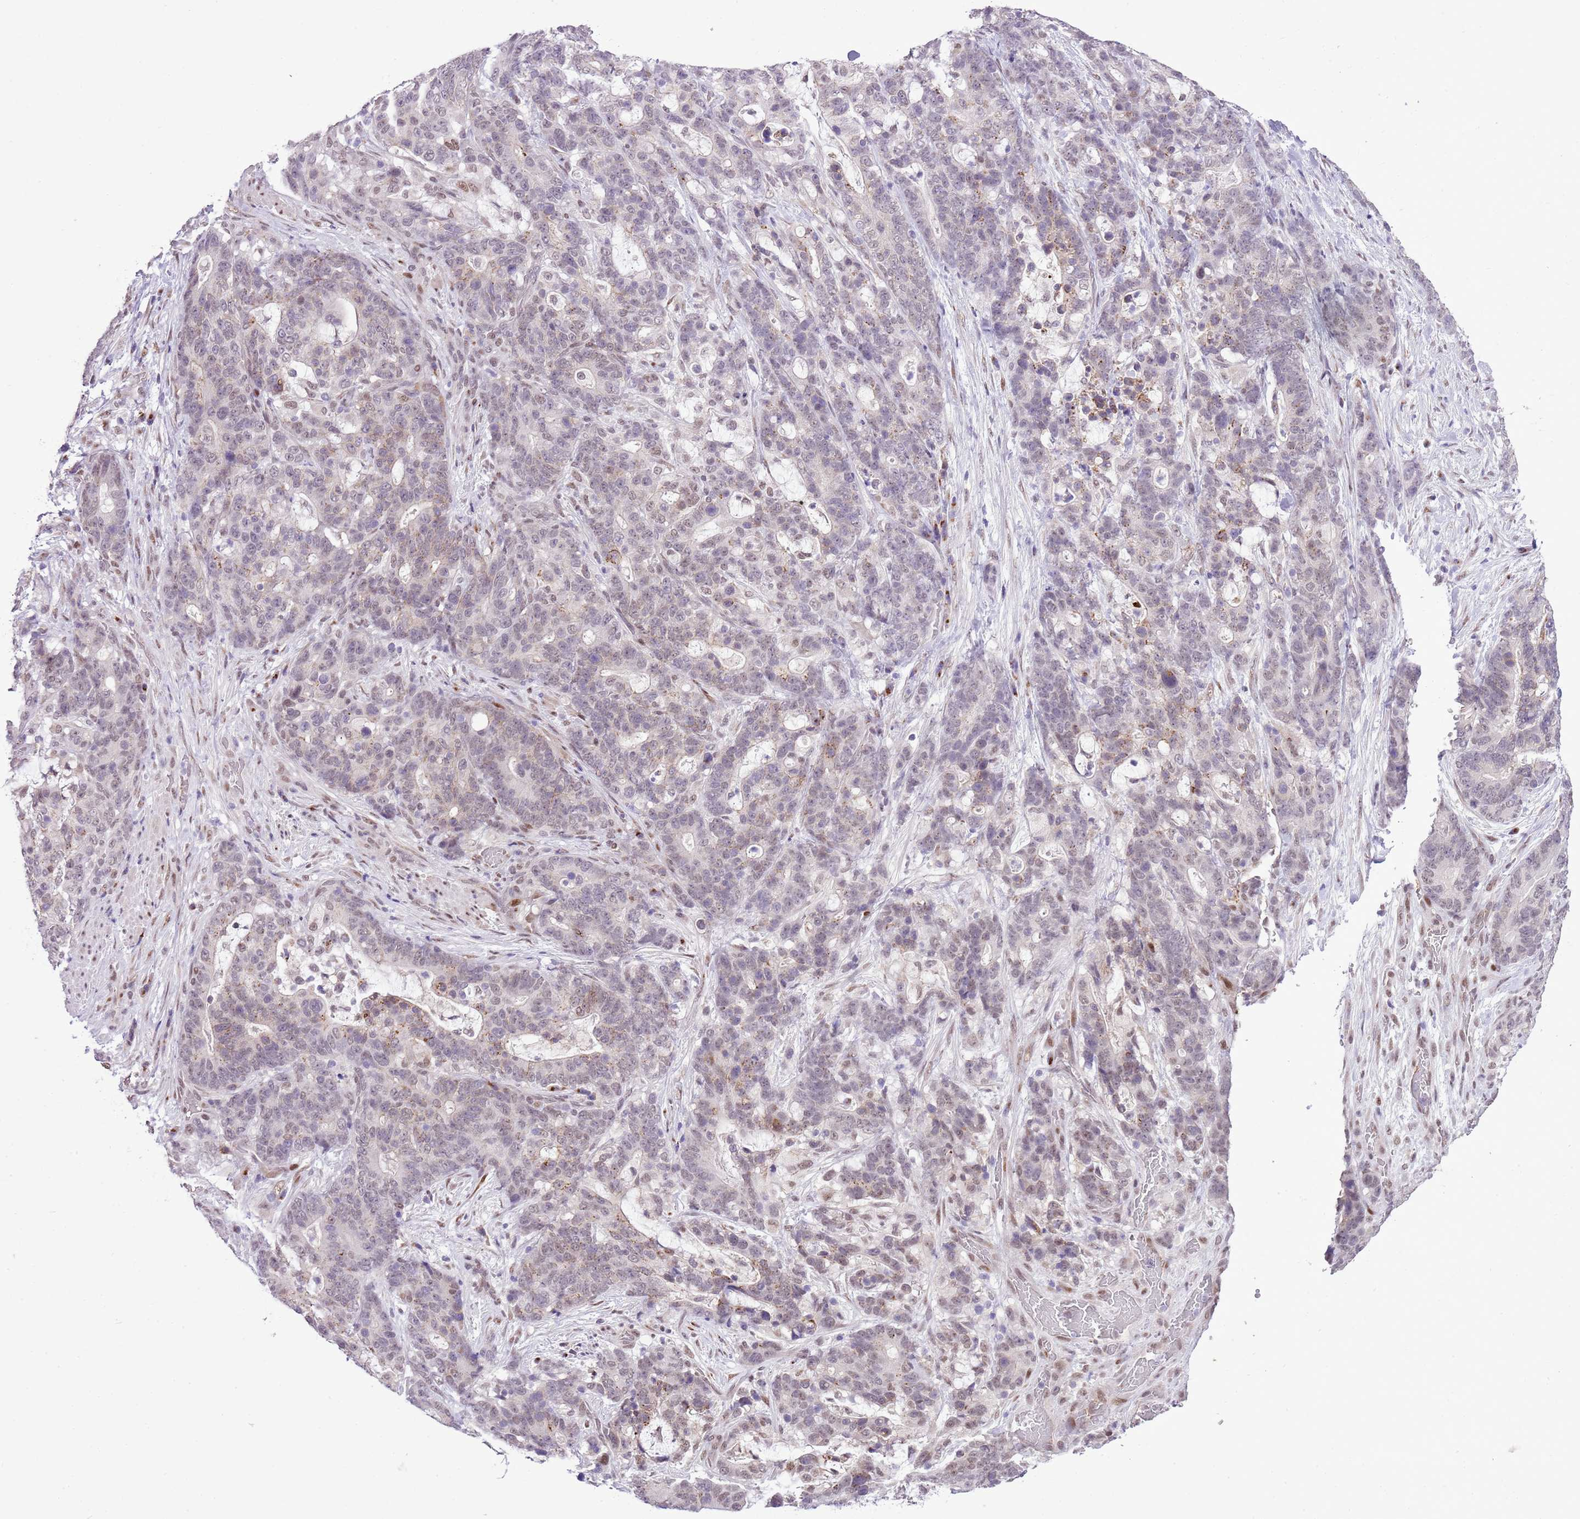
{"staining": {"intensity": "weak", "quantity": "<25%", "location": "nuclear"}, "tissue": "stomach cancer", "cell_type": "Tumor cells", "image_type": "cancer", "snomed": [{"axis": "morphology", "description": "Normal tissue, NOS"}, {"axis": "morphology", "description": "Adenocarcinoma, NOS"}, {"axis": "topography", "description": "Stomach"}], "caption": "DAB immunohistochemical staining of stomach cancer shows no significant positivity in tumor cells.", "gene": "NACC2", "patient": {"sex": "female", "age": 64}}